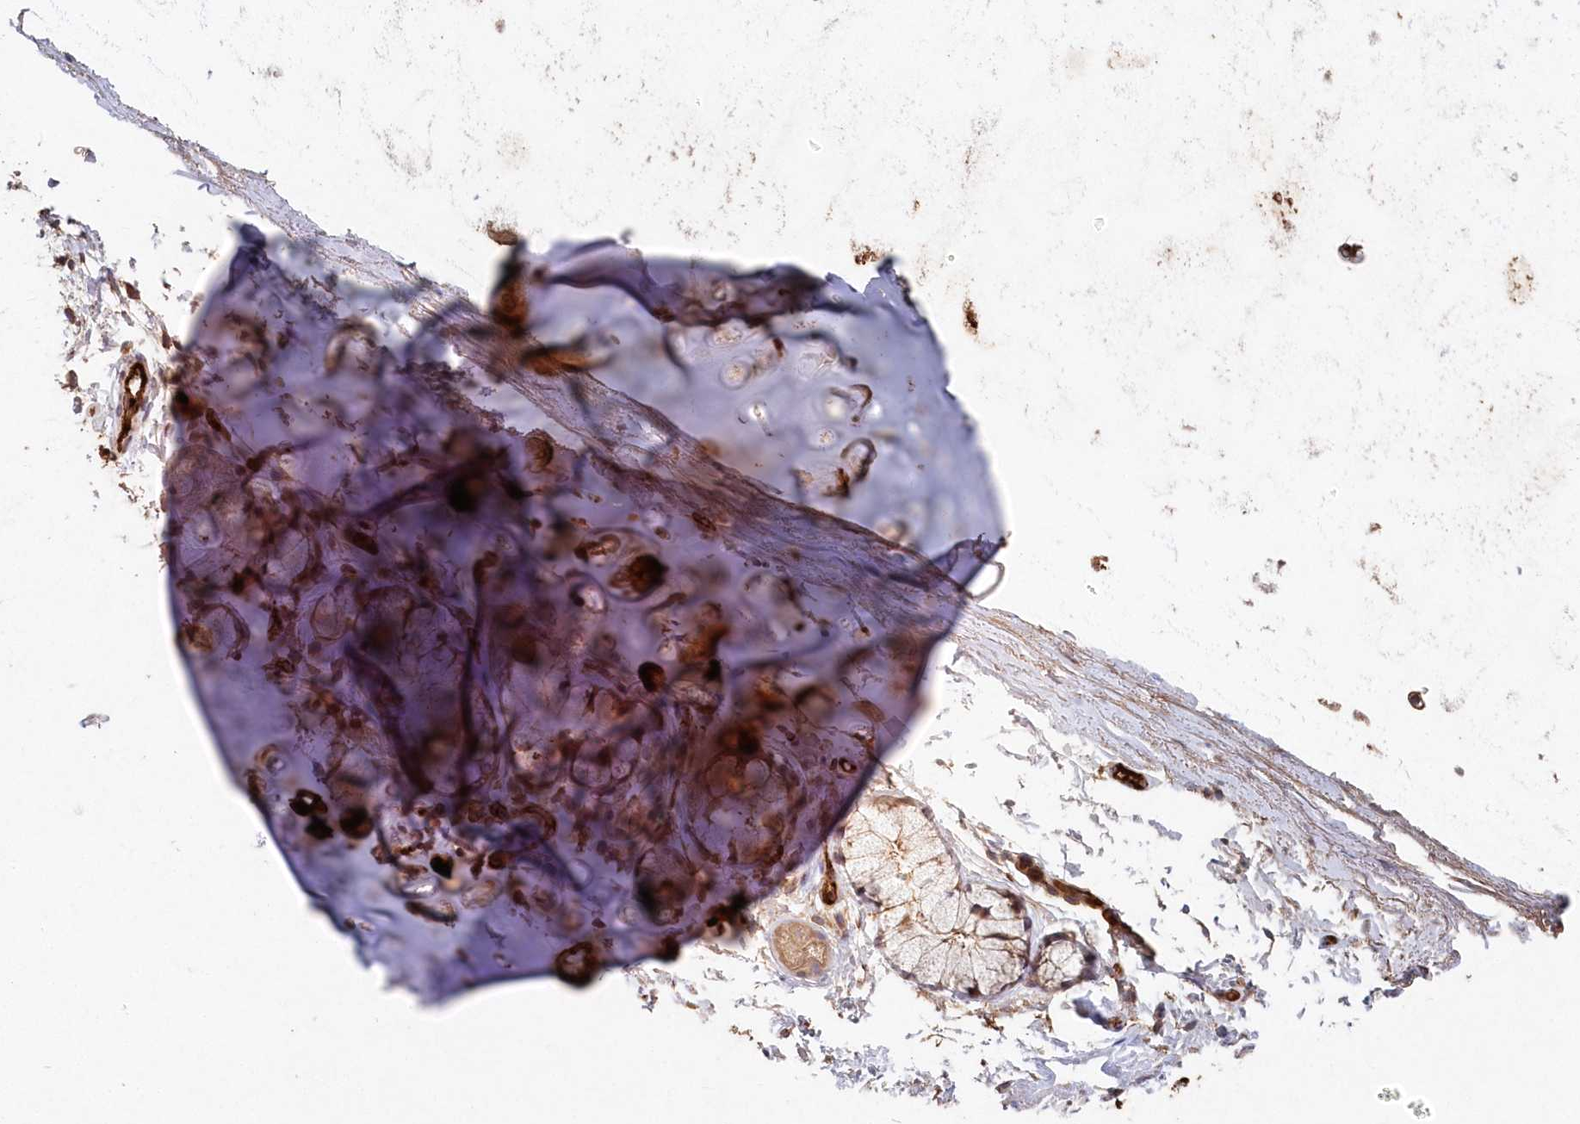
{"staining": {"intensity": "moderate", "quantity": "25%-75%", "location": "cytoplasmic/membranous"}, "tissue": "adipose tissue", "cell_type": "Adipocytes", "image_type": "normal", "snomed": [{"axis": "morphology", "description": "Normal tissue, NOS"}, {"axis": "topography", "description": "Cartilage tissue"}, {"axis": "topography", "description": "Bronchus"}], "caption": "Adipocytes reveal medium levels of moderate cytoplasmic/membranous expression in about 25%-75% of cells in normal adipose tissue.", "gene": "ABHD14B", "patient": {"sex": "female", "age": 73}}